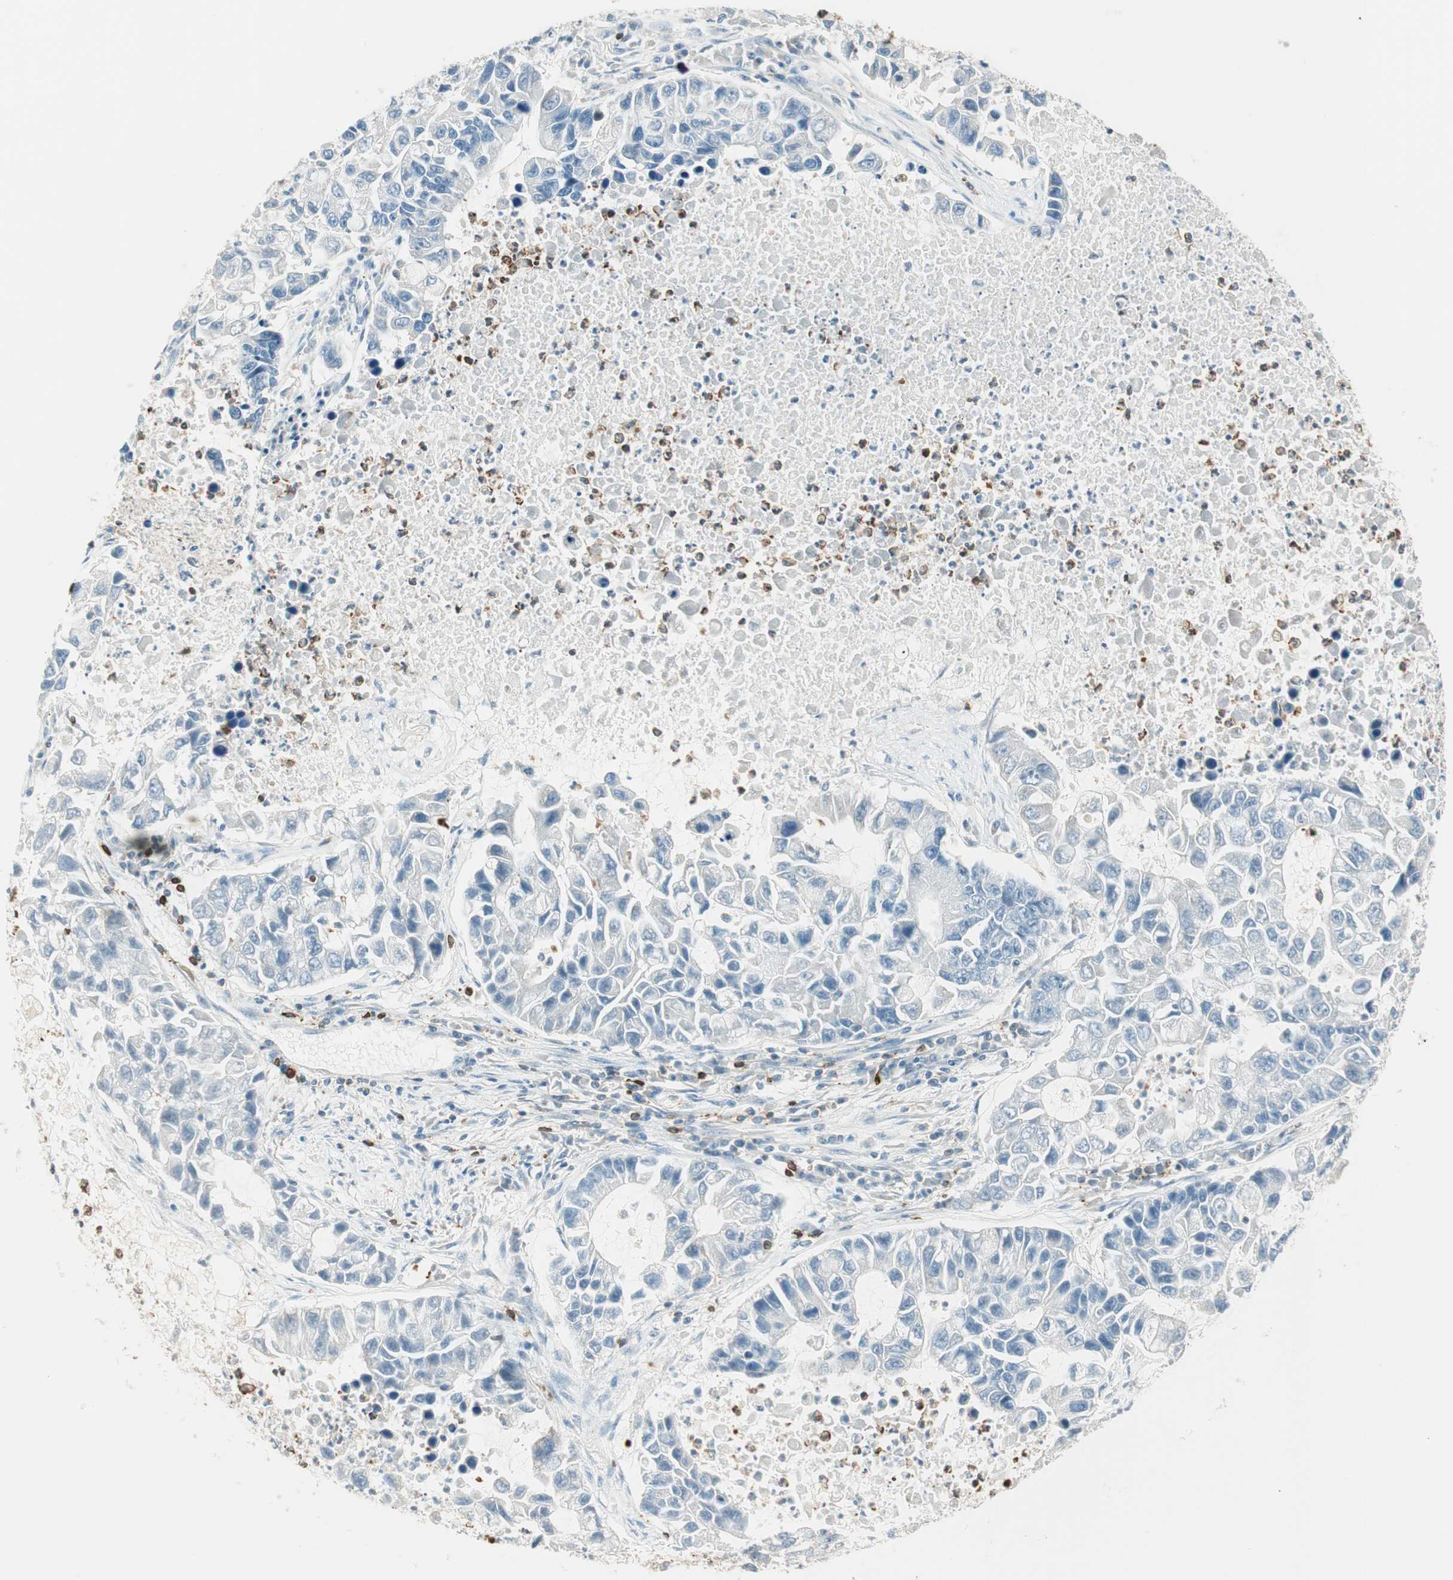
{"staining": {"intensity": "negative", "quantity": "none", "location": "none"}, "tissue": "lung cancer", "cell_type": "Tumor cells", "image_type": "cancer", "snomed": [{"axis": "morphology", "description": "Adenocarcinoma, NOS"}, {"axis": "topography", "description": "Lung"}], "caption": "This is an immunohistochemistry image of lung cancer. There is no staining in tumor cells.", "gene": "HPGD", "patient": {"sex": "female", "age": 51}}